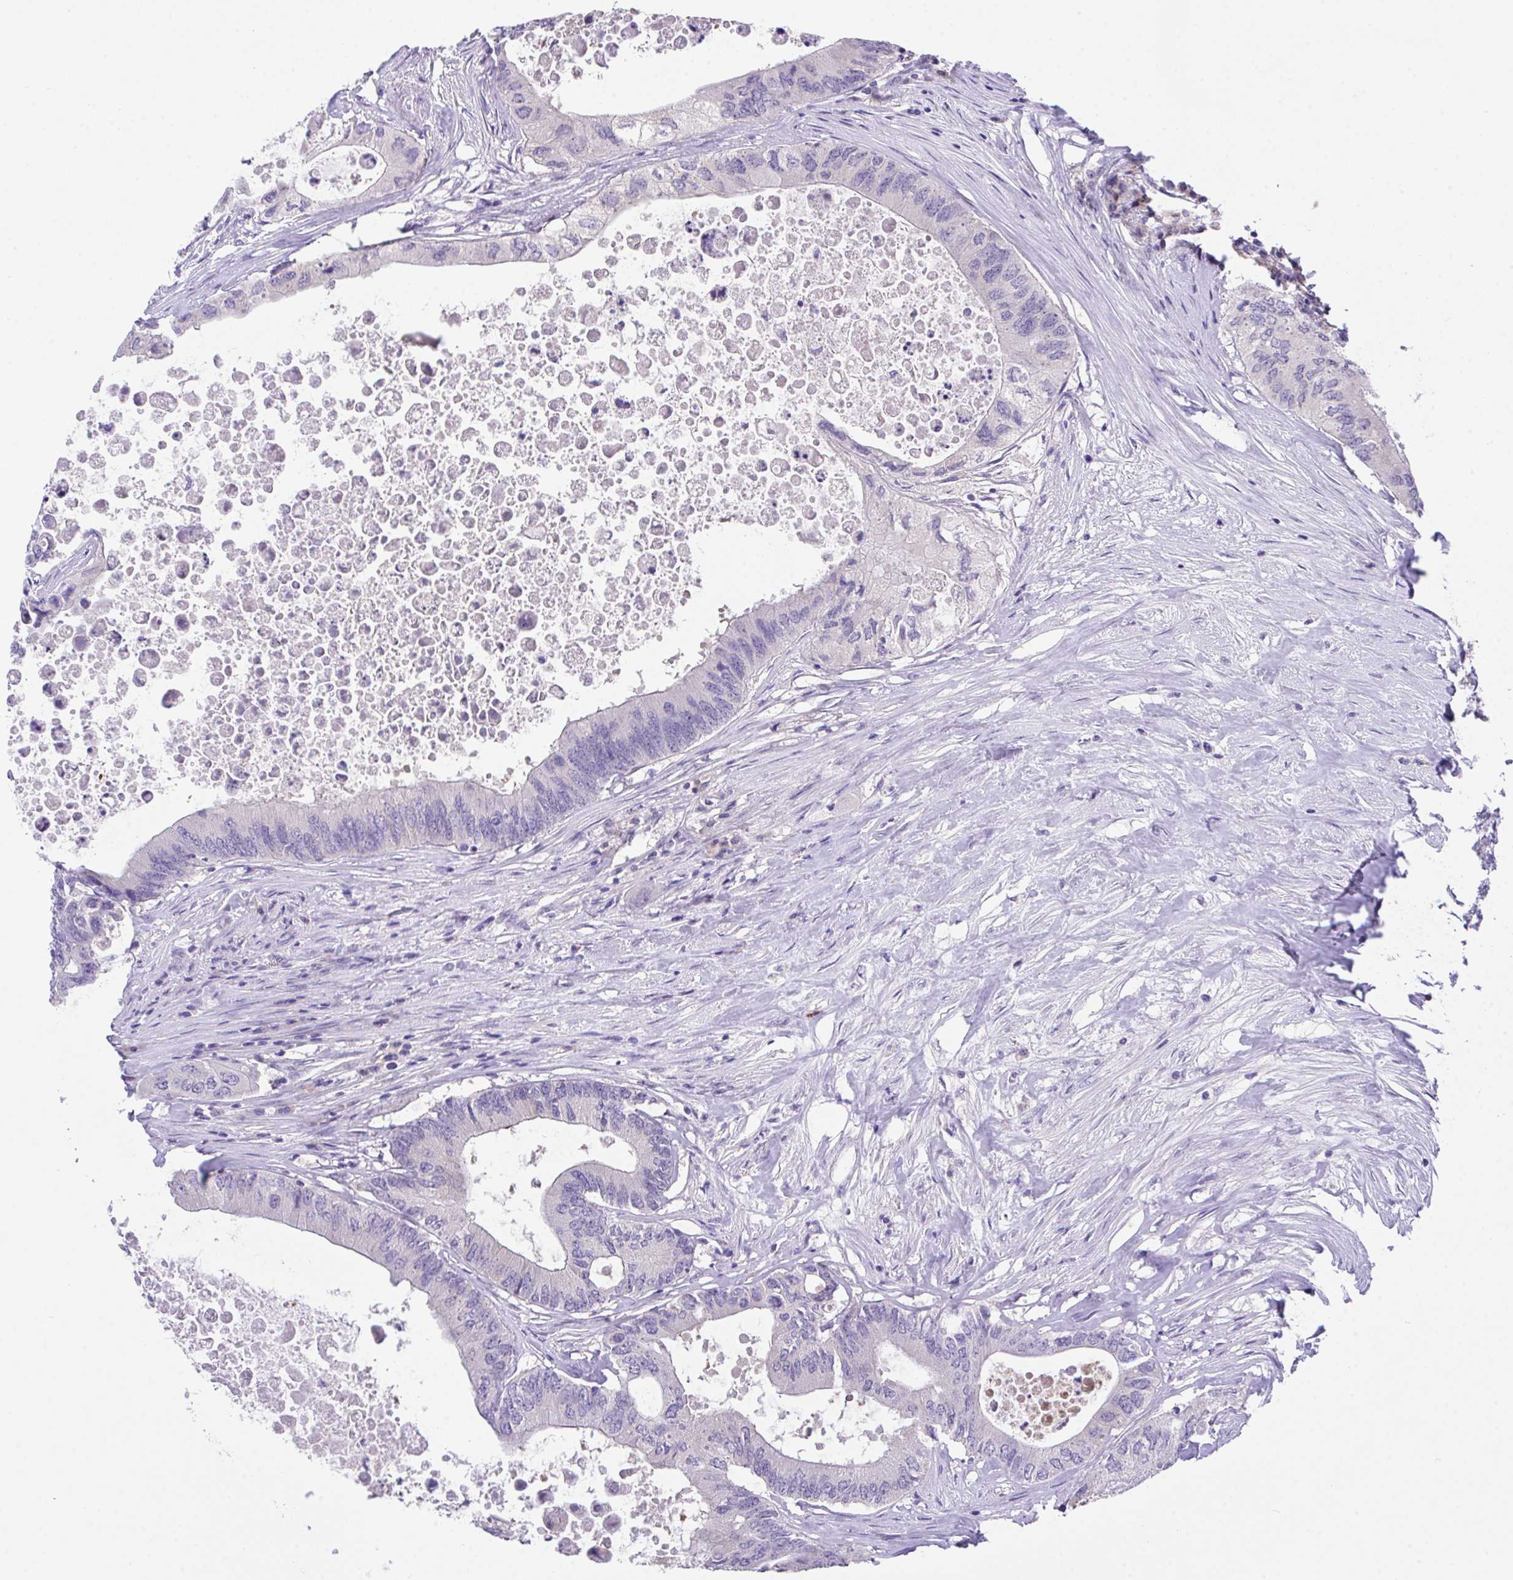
{"staining": {"intensity": "negative", "quantity": "none", "location": "none"}, "tissue": "colorectal cancer", "cell_type": "Tumor cells", "image_type": "cancer", "snomed": [{"axis": "morphology", "description": "Adenocarcinoma, NOS"}, {"axis": "topography", "description": "Colon"}], "caption": "Immunohistochemical staining of colorectal cancer demonstrates no significant expression in tumor cells.", "gene": "HOXB4", "patient": {"sex": "male", "age": 71}}